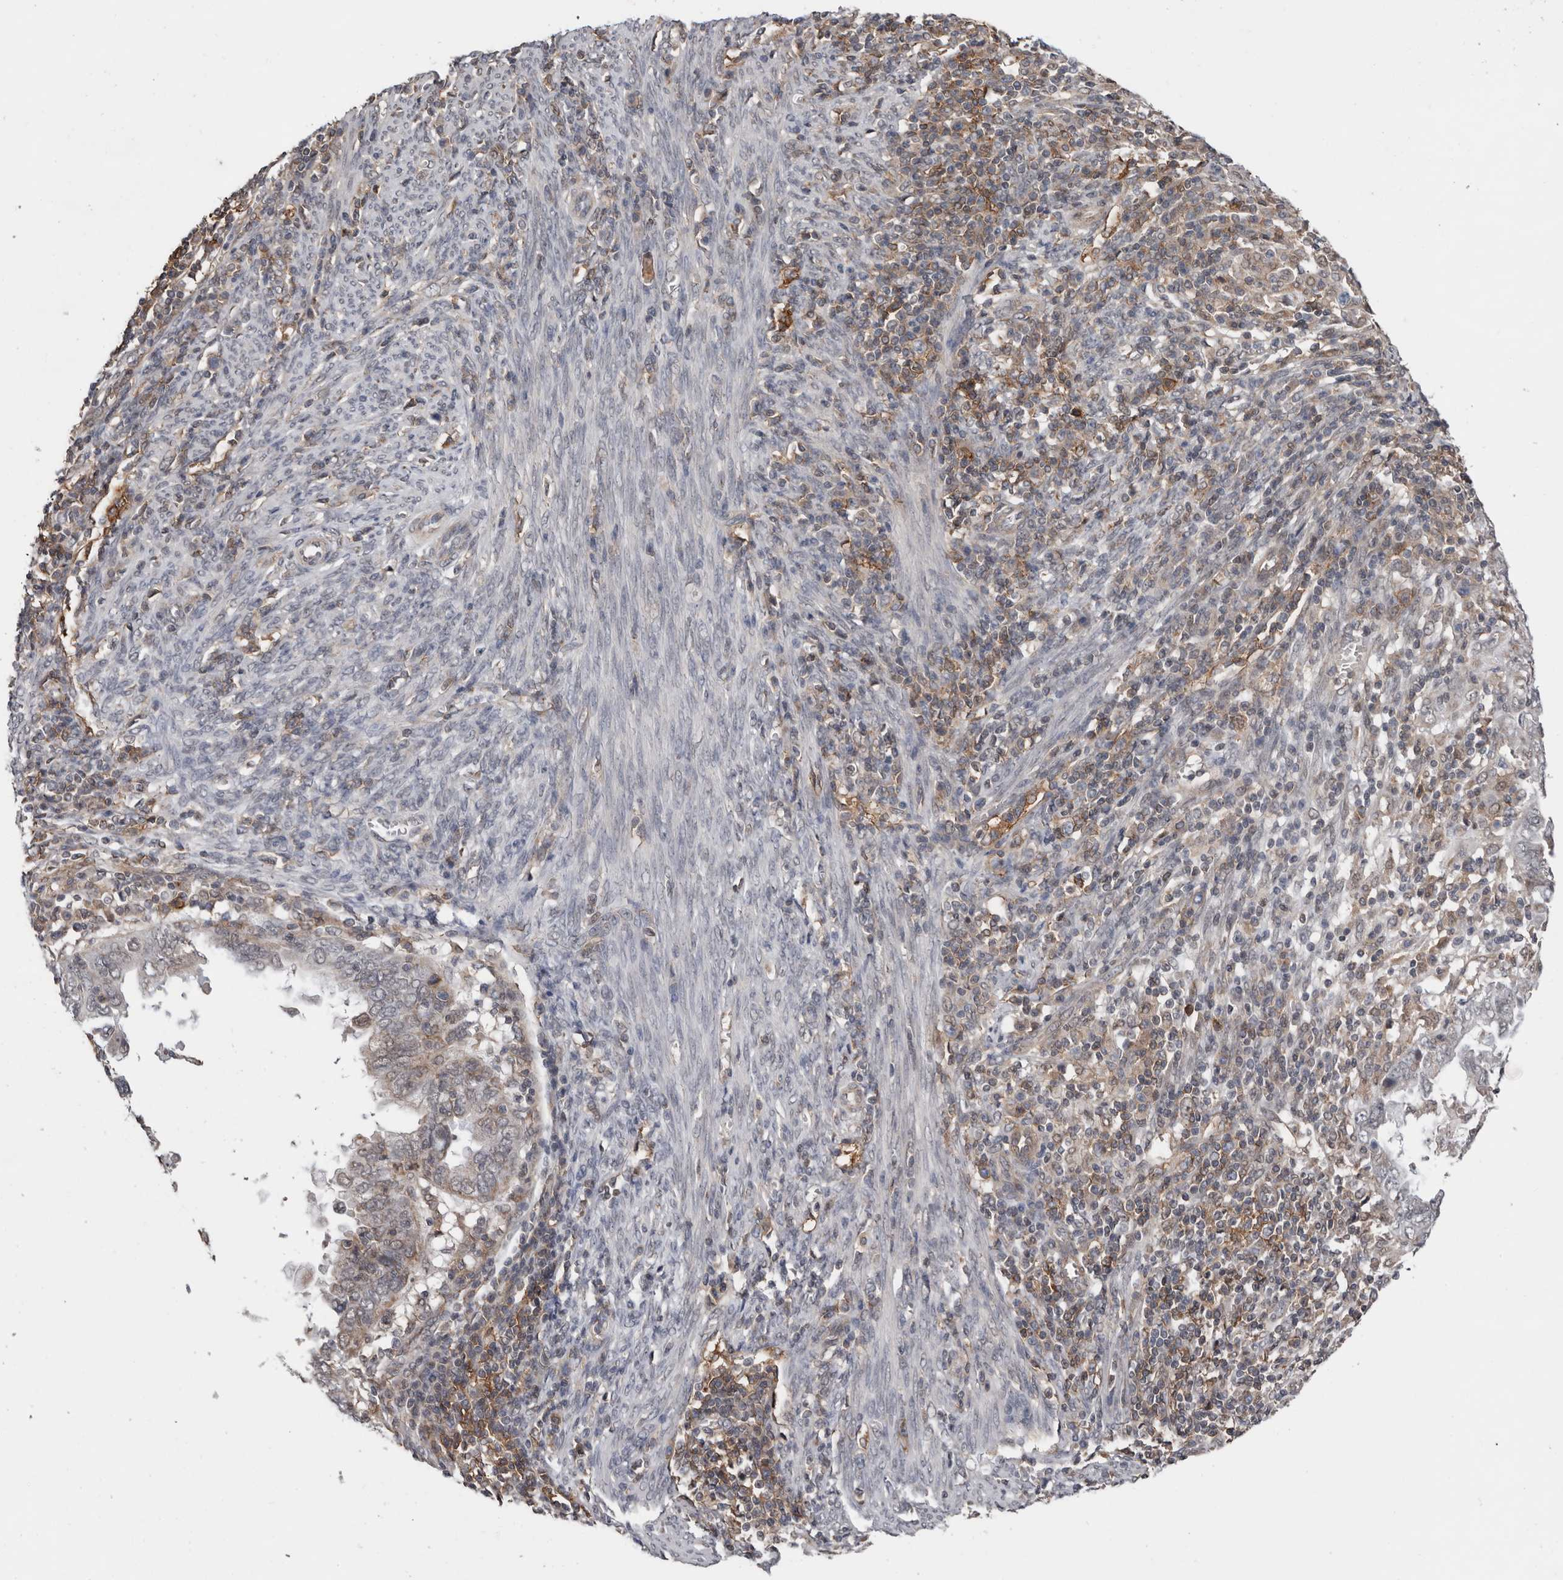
{"staining": {"intensity": "weak", "quantity": "25%-75%", "location": "cytoplasmic/membranous"}, "tissue": "endometrial cancer", "cell_type": "Tumor cells", "image_type": "cancer", "snomed": [{"axis": "morphology", "description": "Adenocarcinoma, NOS"}, {"axis": "topography", "description": "Uterus"}], "caption": "High-power microscopy captured an immunohistochemistry histopathology image of endometrial cancer, revealing weak cytoplasmic/membranous staining in approximately 25%-75% of tumor cells.", "gene": "MOGAT2", "patient": {"sex": "female", "age": 77}}